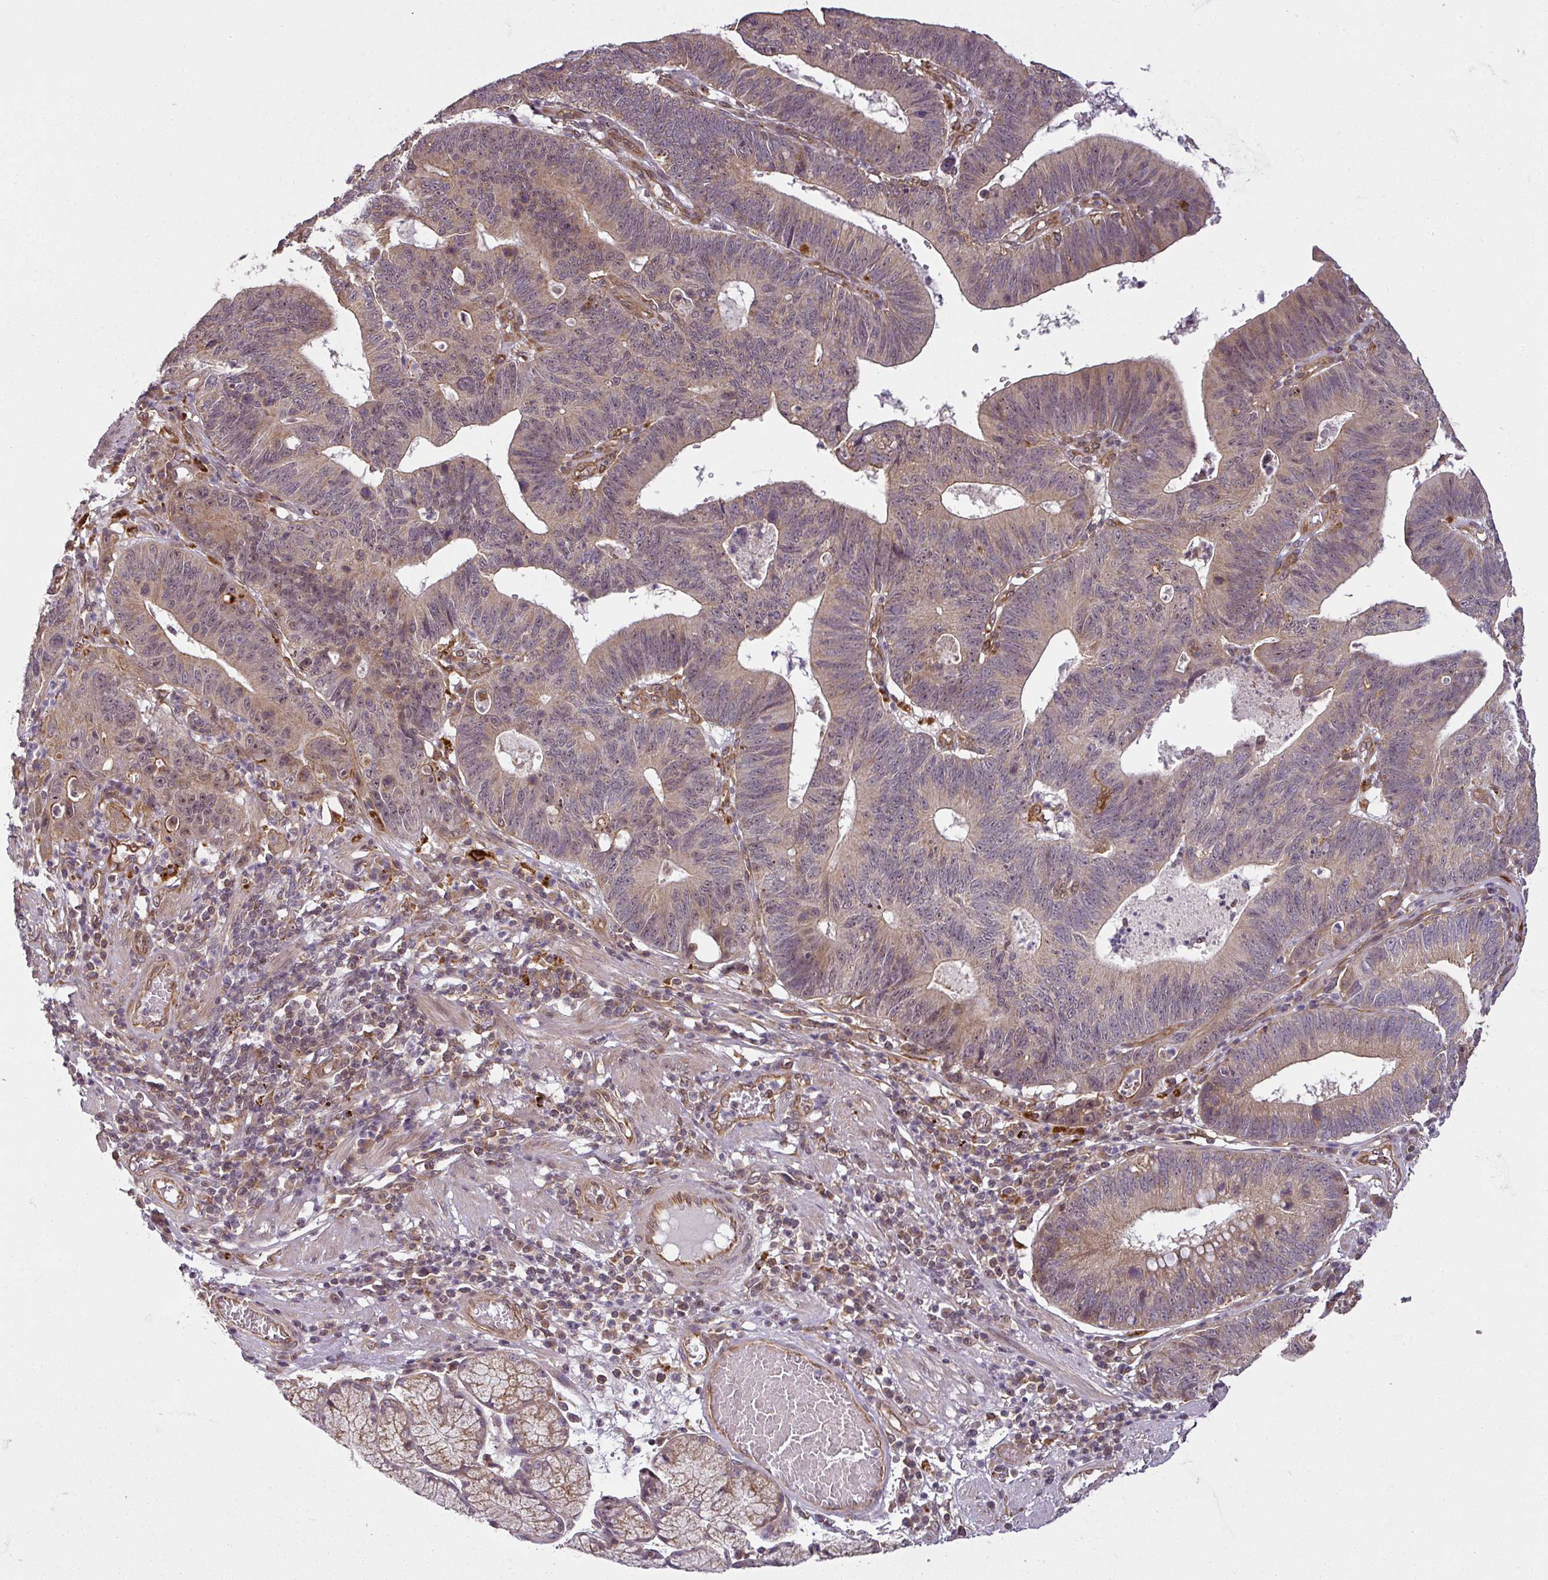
{"staining": {"intensity": "weak", "quantity": "25%-75%", "location": "cytoplasmic/membranous,nuclear"}, "tissue": "stomach cancer", "cell_type": "Tumor cells", "image_type": "cancer", "snomed": [{"axis": "morphology", "description": "Adenocarcinoma, NOS"}, {"axis": "topography", "description": "Stomach"}], "caption": "Tumor cells exhibit low levels of weak cytoplasmic/membranous and nuclear staining in approximately 25%-75% of cells in human stomach cancer (adenocarcinoma). Nuclei are stained in blue.", "gene": "DIMT1", "patient": {"sex": "male", "age": 59}}